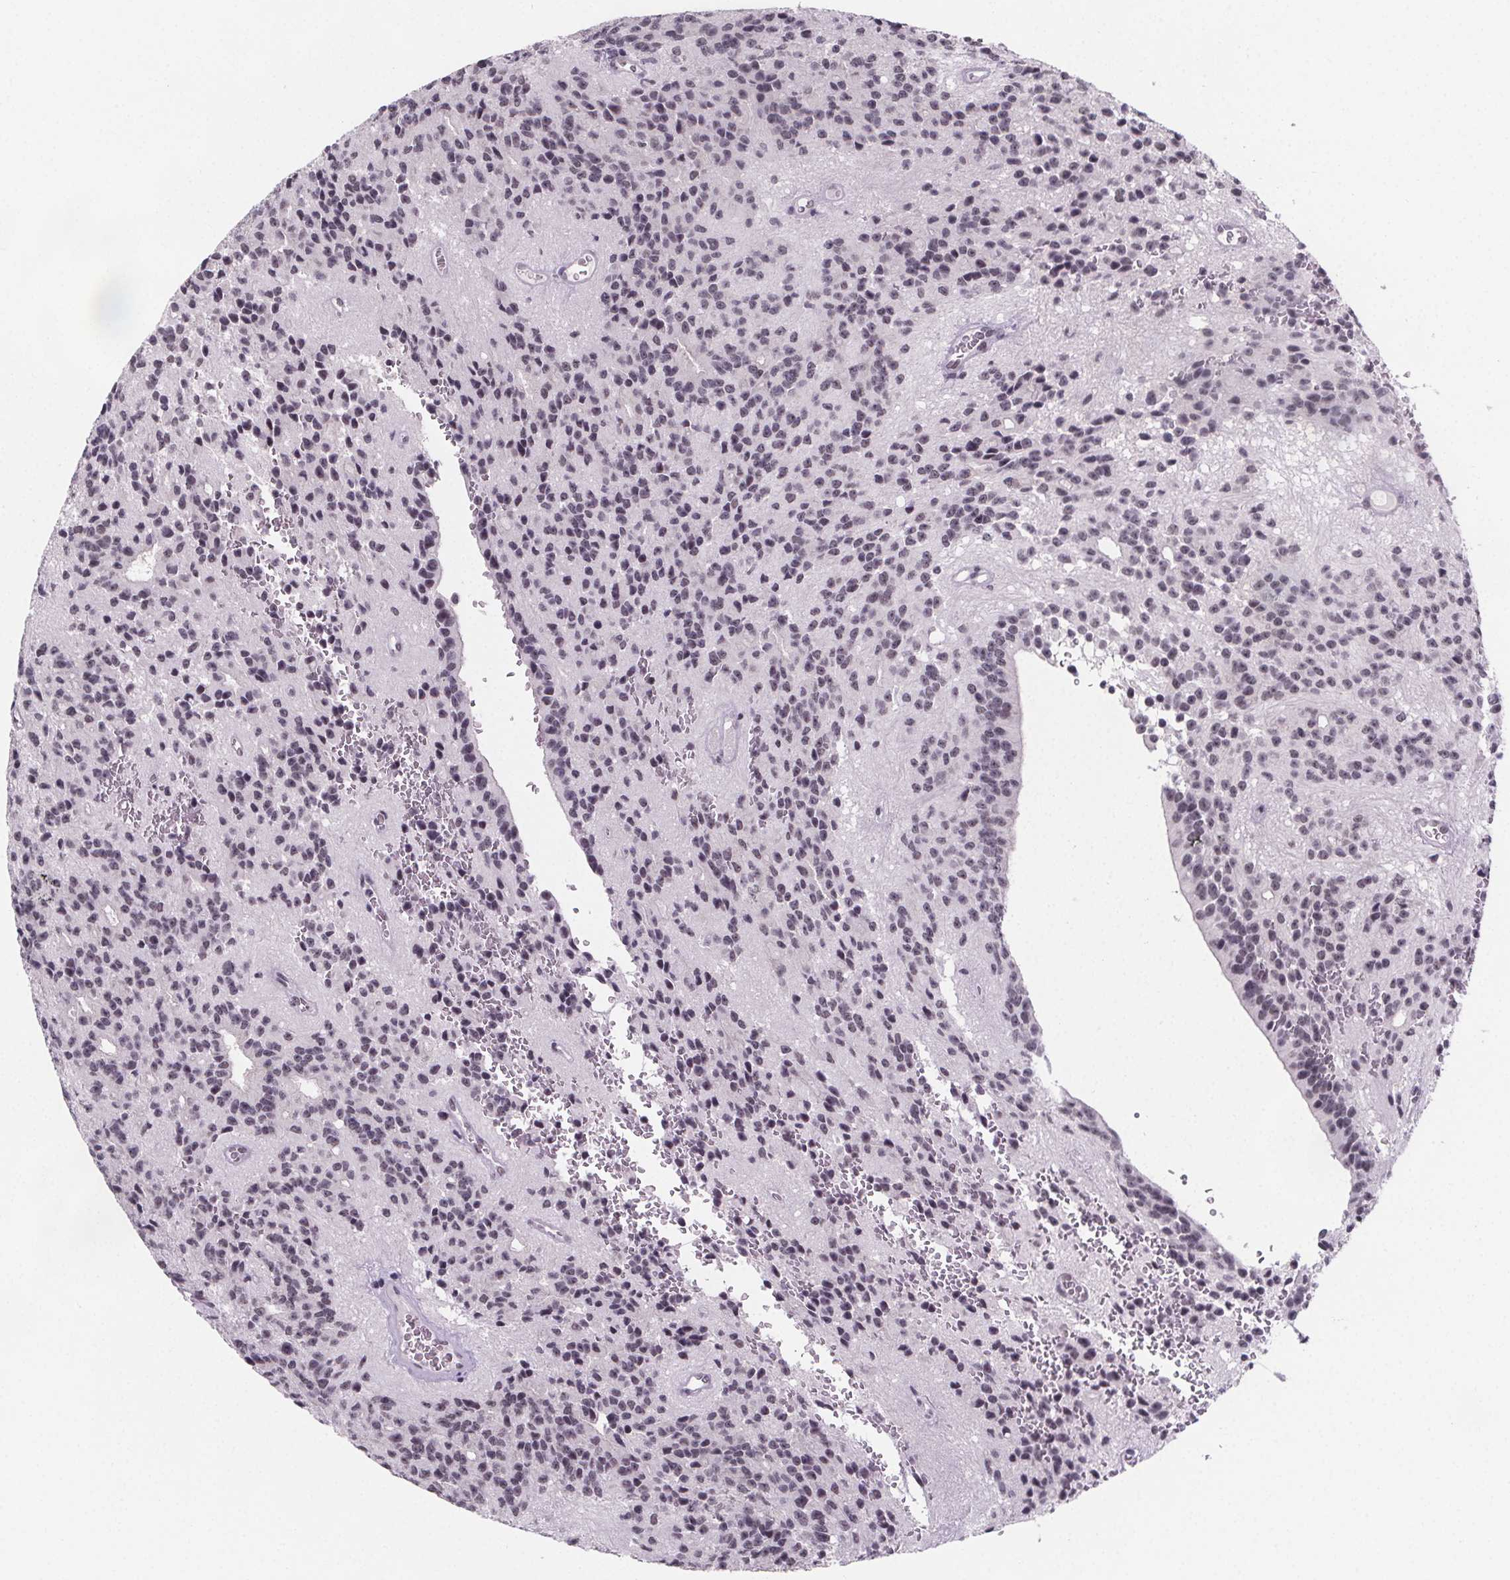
{"staining": {"intensity": "weak", "quantity": "<25%", "location": "nuclear"}, "tissue": "glioma", "cell_type": "Tumor cells", "image_type": "cancer", "snomed": [{"axis": "morphology", "description": "Glioma, malignant, Low grade"}, {"axis": "topography", "description": "Brain"}], "caption": "An immunohistochemistry micrograph of glioma is shown. There is no staining in tumor cells of glioma.", "gene": "ZNF572", "patient": {"sex": "male", "age": 31}}